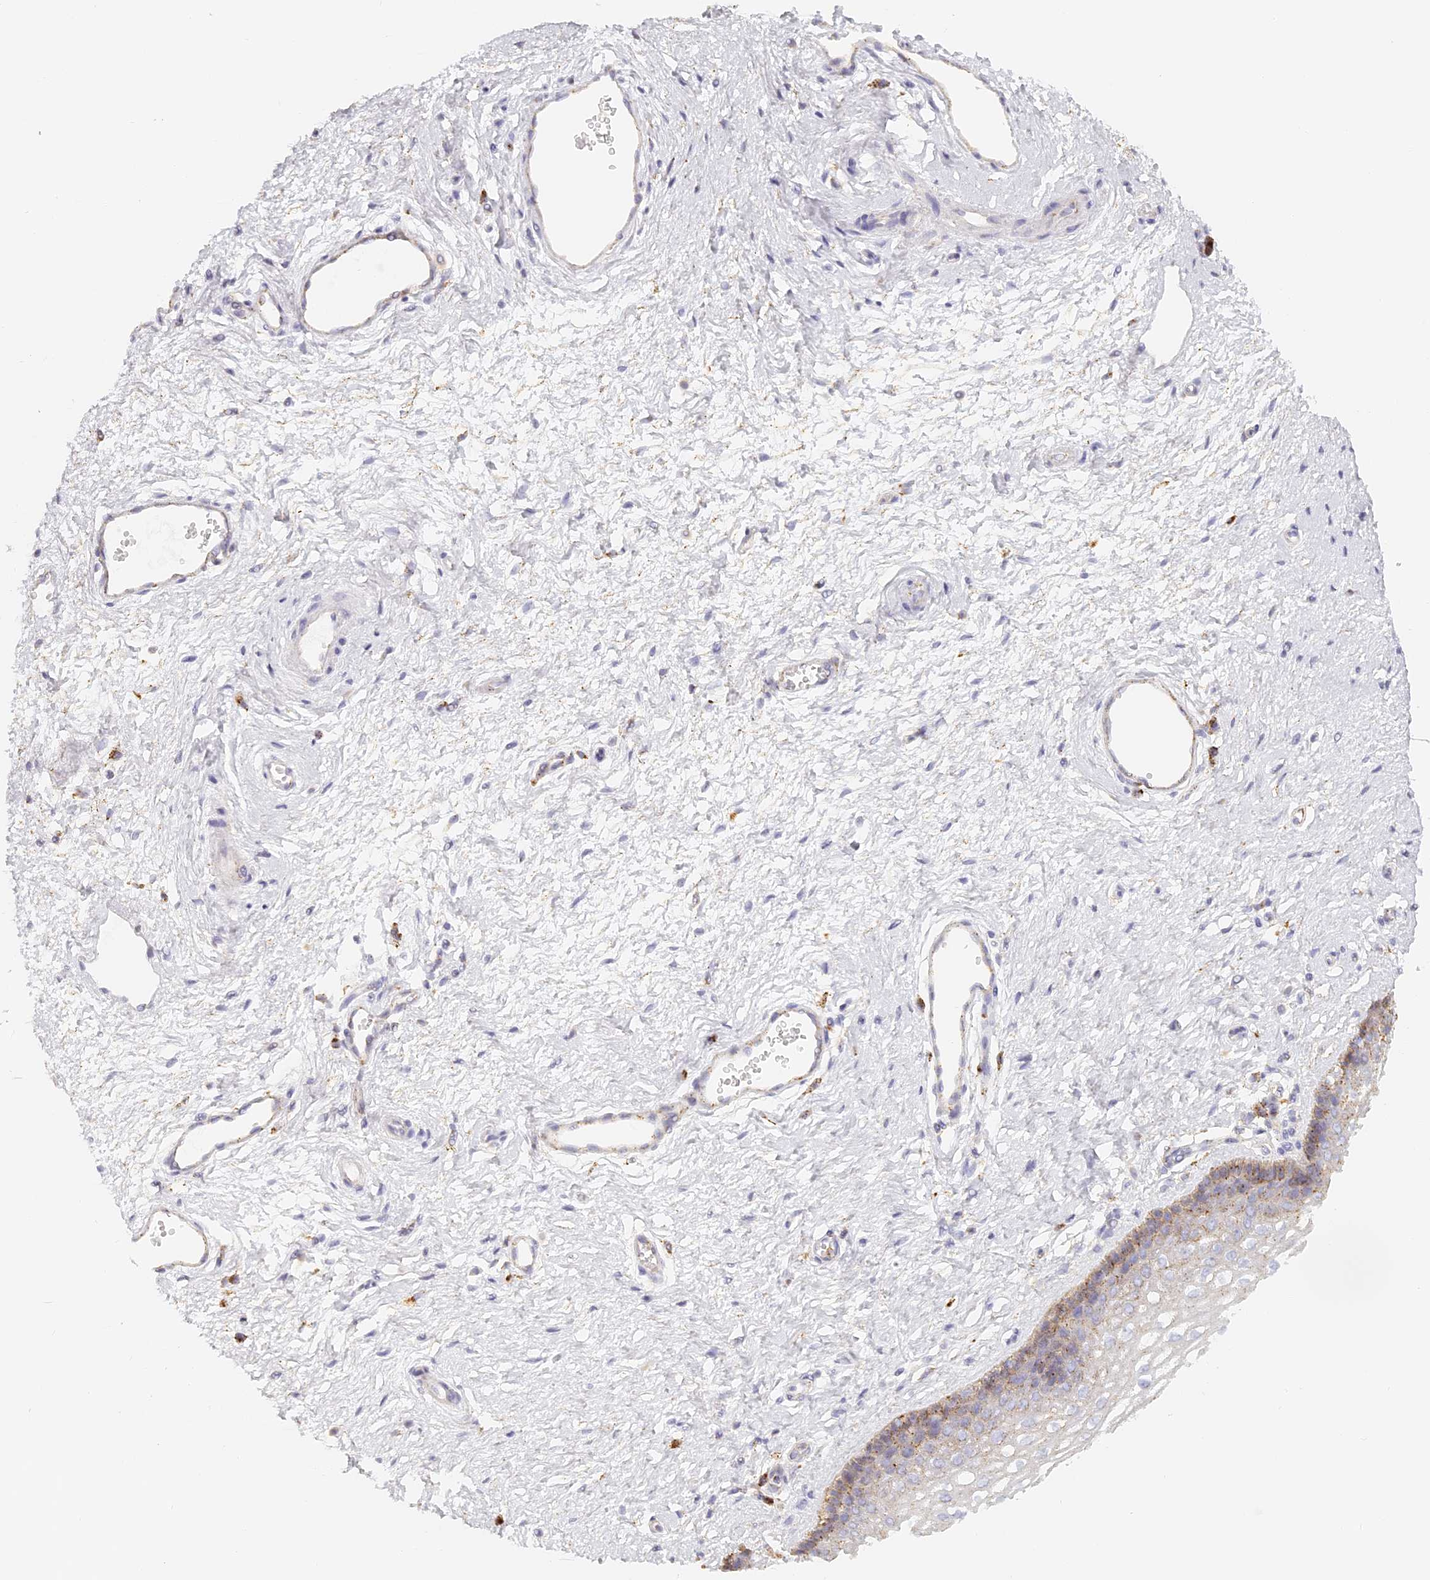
{"staining": {"intensity": "weak", "quantity": "25%-75%", "location": "cytoplasmic/membranous"}, "tissue": "vagina", "cell_type": "Squamous epithelial cells", "image_type": "normal", "snomed": [{"axis": "morphology", "description": "Normal tissue, NOS"}, {"axis": "topography", "description": "Vagina"}], "caption": "Immunohistochemical staining of benign vagina demonstrates weak cytoplasmic/membranous protein staining in about 25%-75% of squamous epithelial cells.", "gene": "LAMP2", "patient": {"sex": "female", "age": 46}}